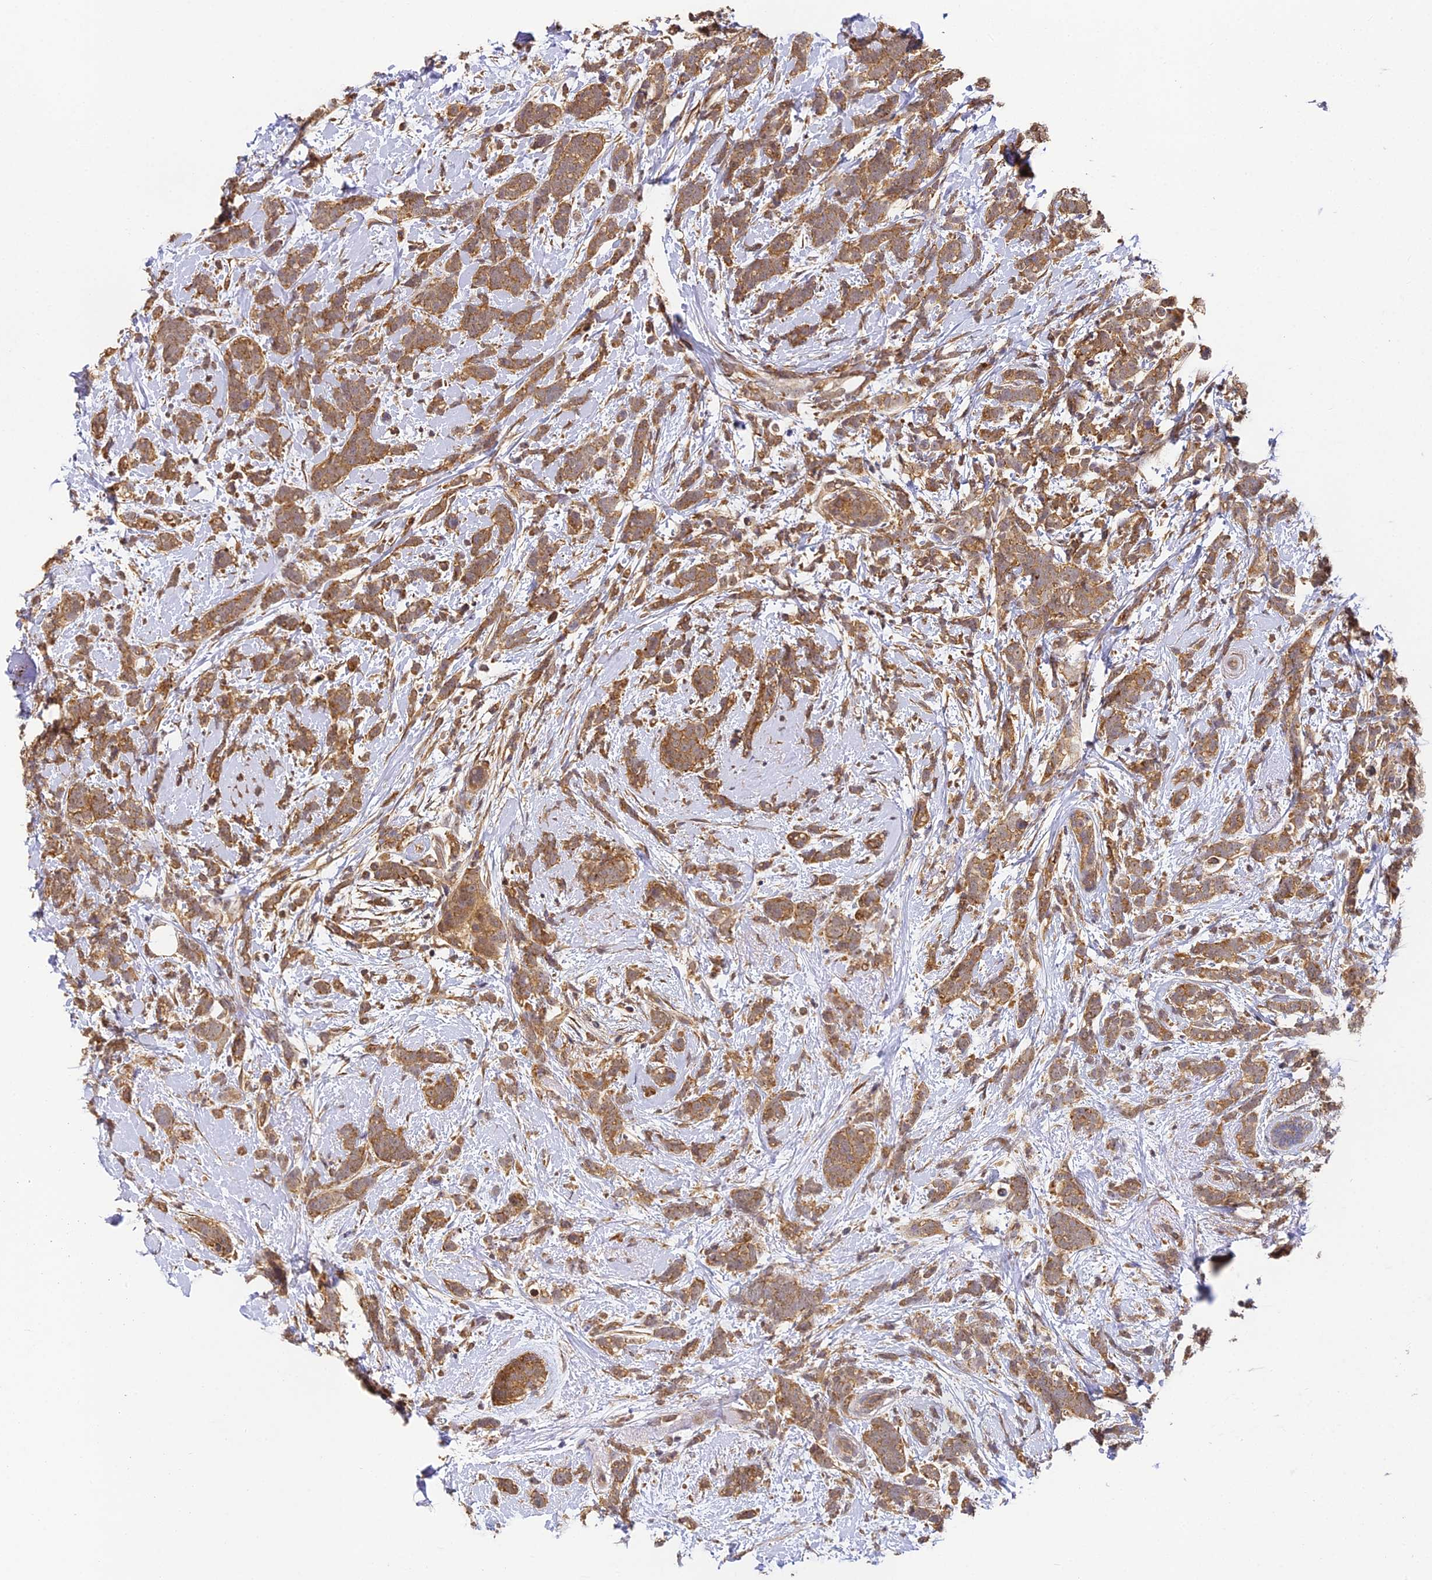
{"staining": {"intensity": "moderate", "quantity": ">75%", "location": "cytoplasmic/membranous"}, "tissue": "breast cancer", "cell_type": "Tumor cells", "image_type": "cancer", "snomed": [{"axis": "morphology", "description": "Lobular carcinoma"}, {"axis": "topography", "description": "Breast"}], "caption": "Tumor cells demonstrate medium levels of moderate cytoplasmic/membranous staining in about >75% of cells in human lobular carcinoma (breast).", "gene": "ZNF443", "patient": {"sex": "female", "age": 58}}